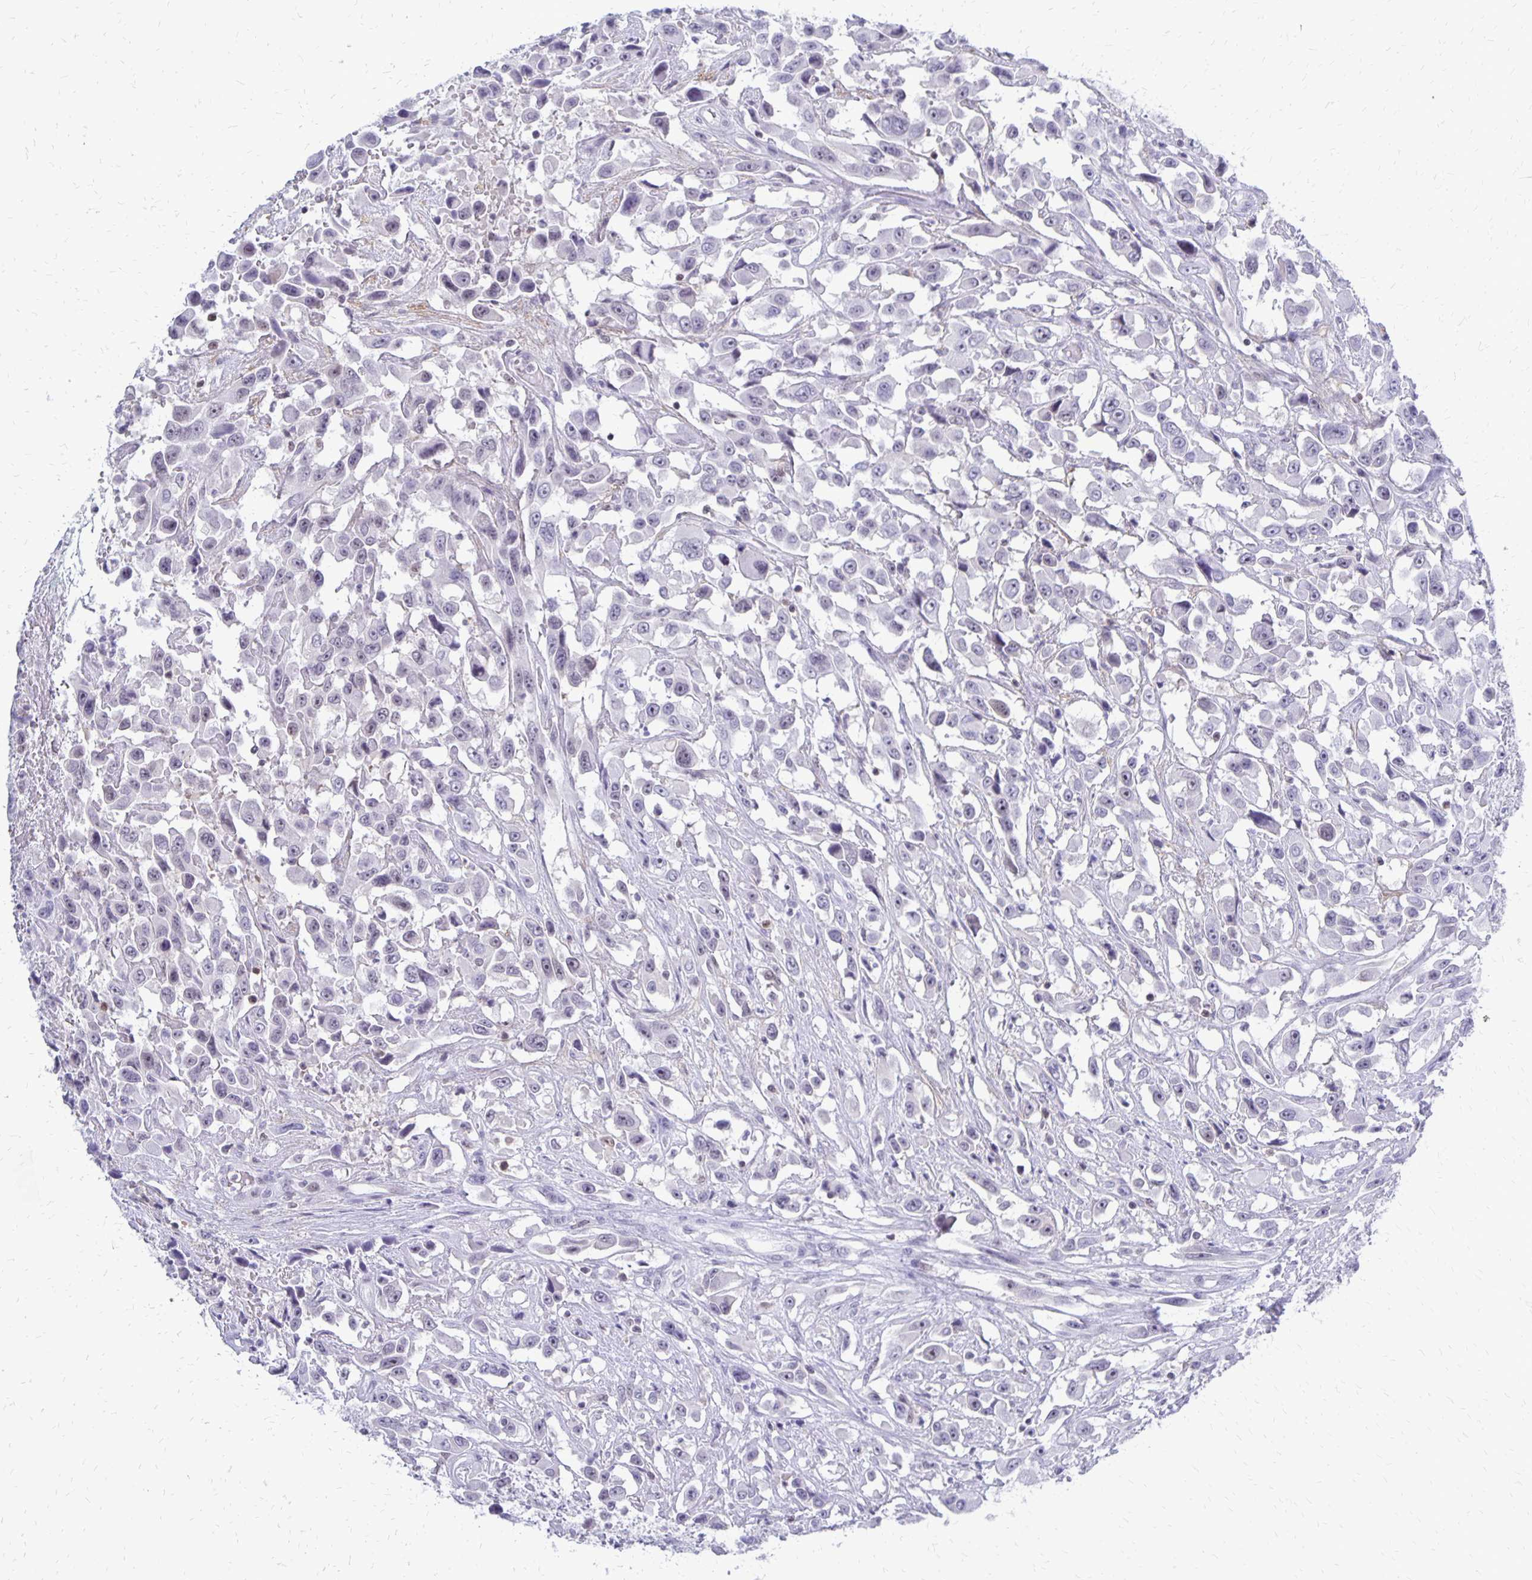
{"staining": {"intensity": "negative", "quantity": "none", "location": "none"}, "tissue": "urothelial cancer", "cell_type": "Tumor cells", "image_type": "cancer", "snomed": [{"axis": "morphology", "description": "Urothelial carcinoma, High grade"}, {"axis": "topography", "description": "Urinary bladder"}], "caption": "A histopathology image of urothelial carcinoma (high-grade) stained for a protein exhibits no brown staining in tumor cells.", "gene": "DCK", "patient": {"sex": "male", "age": 53}}